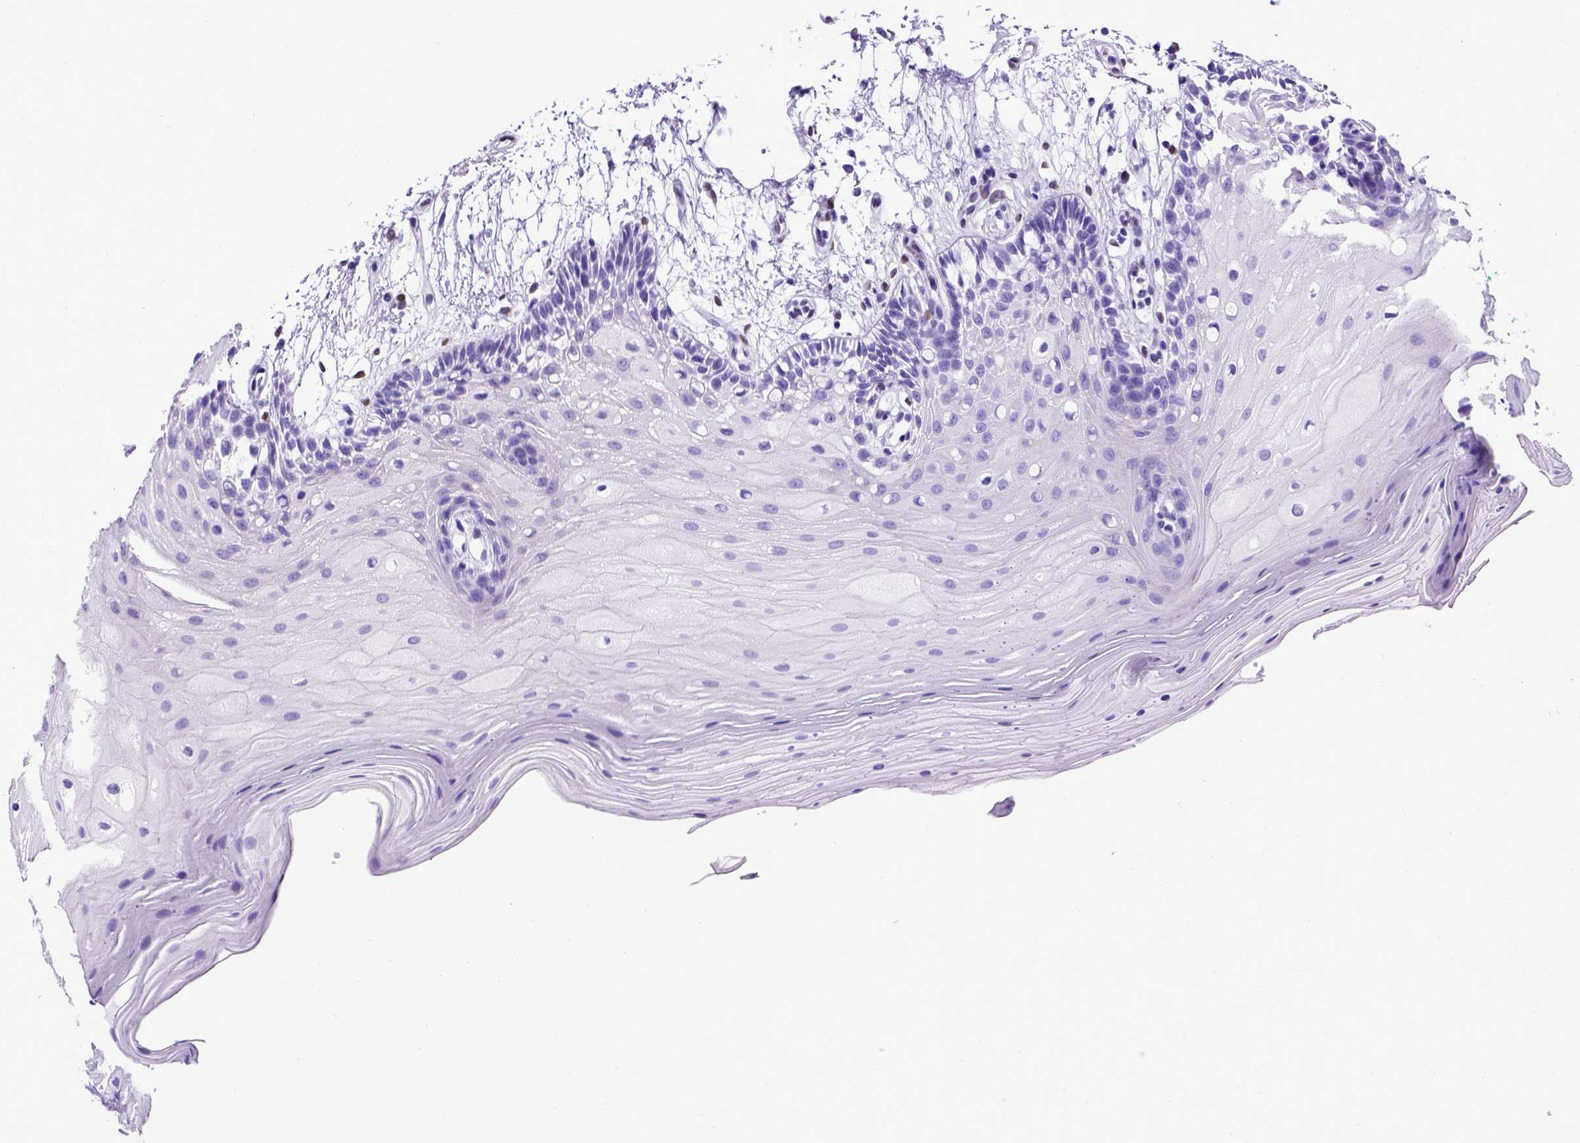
{"staining": {"intensity": "negative", "quantity": "none", "location": "none"}, "tissue": "oral mucosa", "cell_type": "Squamous epithelial cells", "image_type": "normal", "snomed": [{"axis": "morphology", "description": "Normal tissue, NOS"}, {"axis": "morphology", "description": "Squamous cell carcinoma, NOS"}, {"axis": "topography", "description": "Oral tissue"}, {"axis": "topography", "description": "Tounge, NOS"}, {"axis": "topography", "description": "Head-Neck"}], "caption": "Squamous epithelial cells show no significant protein staining in benign oral mucosa. (DAB (3,3'-diaminobenzidine) immunohistochemistry (IHC) with hematoxylin counter stain).", "gene": "MEOX2", "patient": {"sex": "male", "age": 62}}